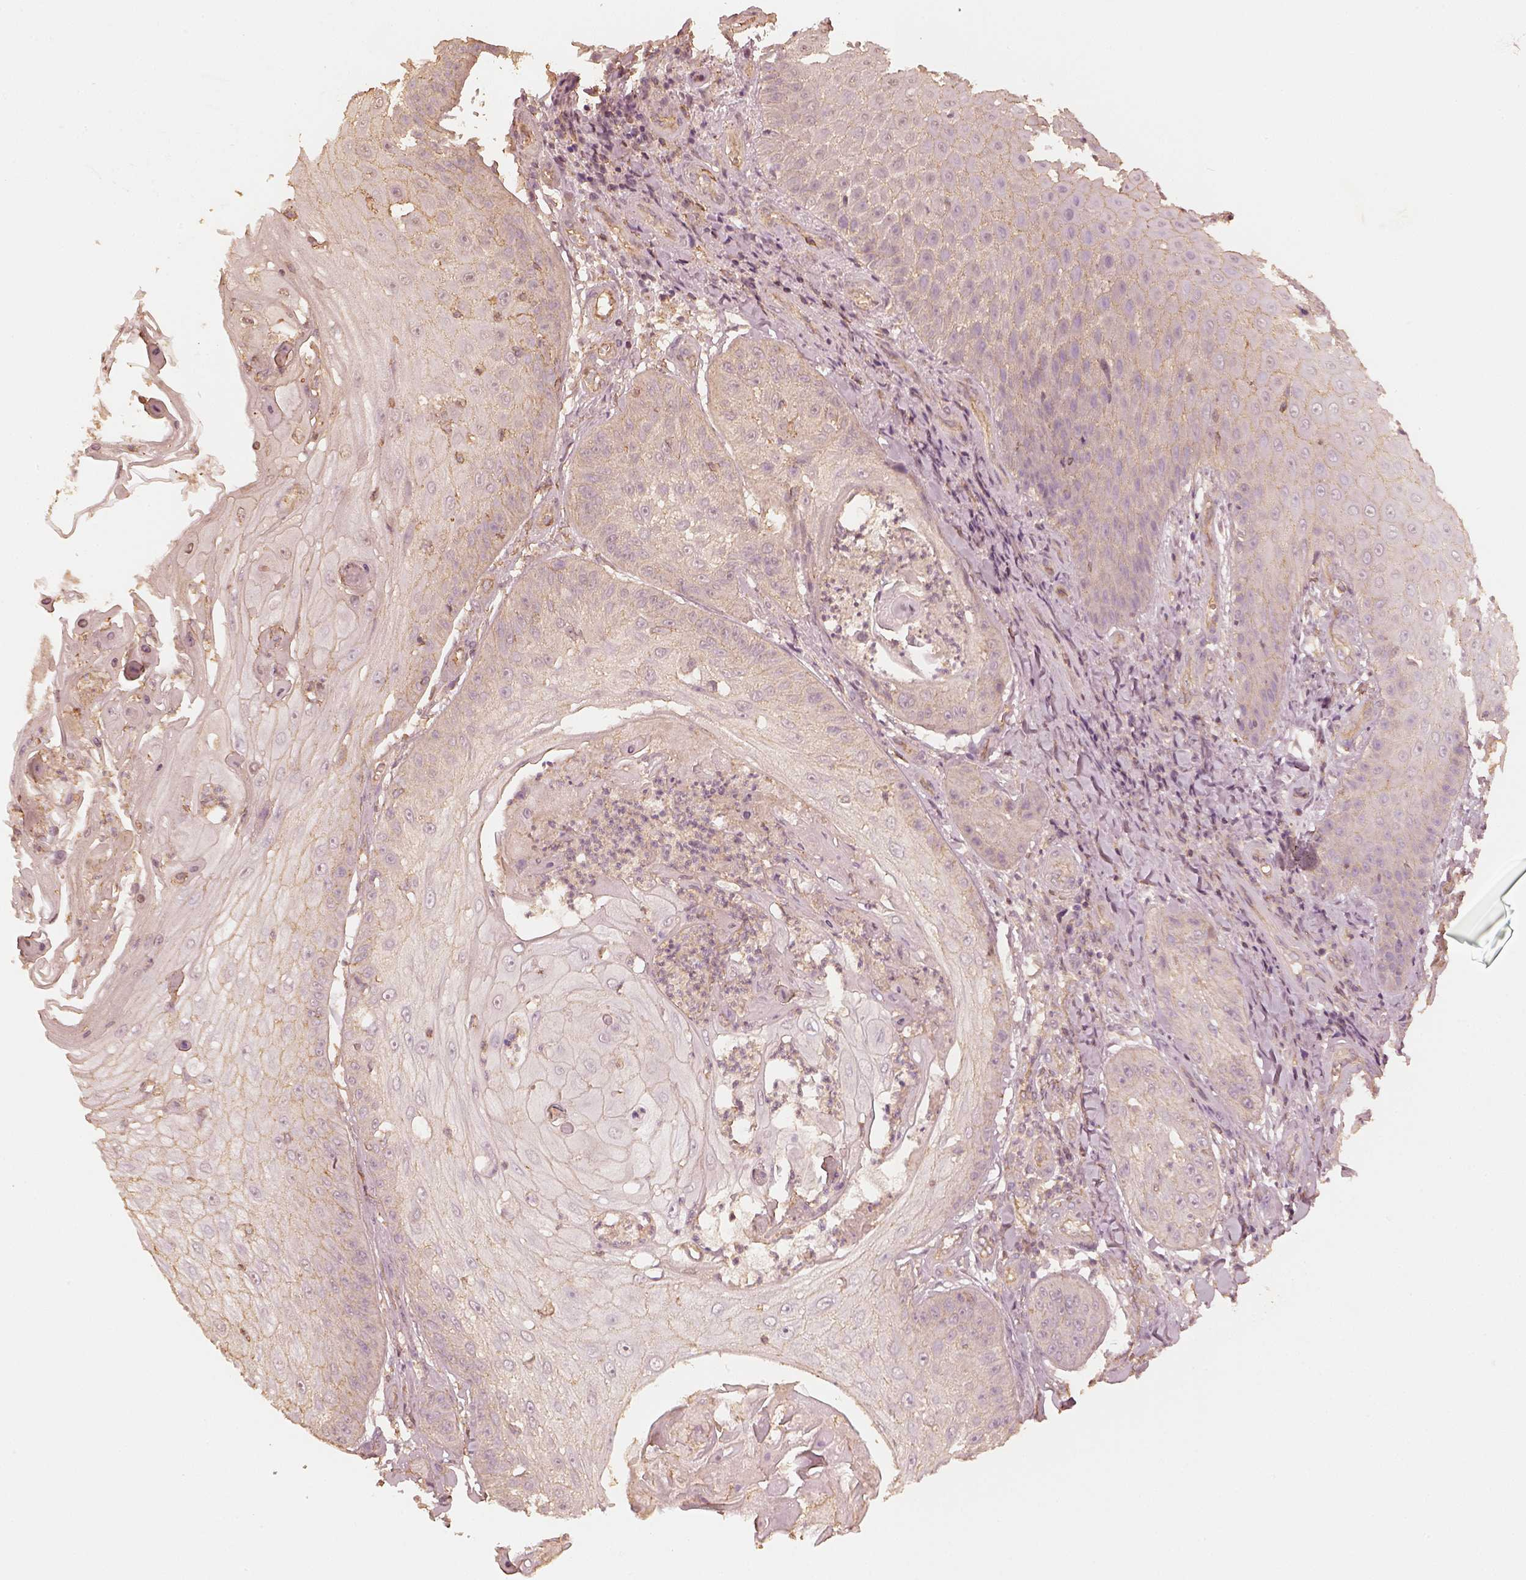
{"staining": {"intensity": "weak", "quantity": "25%-75%", "location": "cytoplasmic/membranous"}, "tissue": "skin cancer", "cell_type": "Tumor cells", "image_type": "cancer", "snomed": [{"axis": "morphology", "description": "Squamous cell carcinoma, NOS"}, {"axis": "topography", "description": "Skin"}], "caption": "Skin cancer was stained to show a protein in brown. There is low levels of weak cytoplasmic/membranous expression in about 25%-75% of tumor cells. (DAB (3,3'-diaminobenzidine) IHC with brightfield microscopy, high magnification).", "gene": "WDR7", "patient": {"sex": "male", "age": 70}}